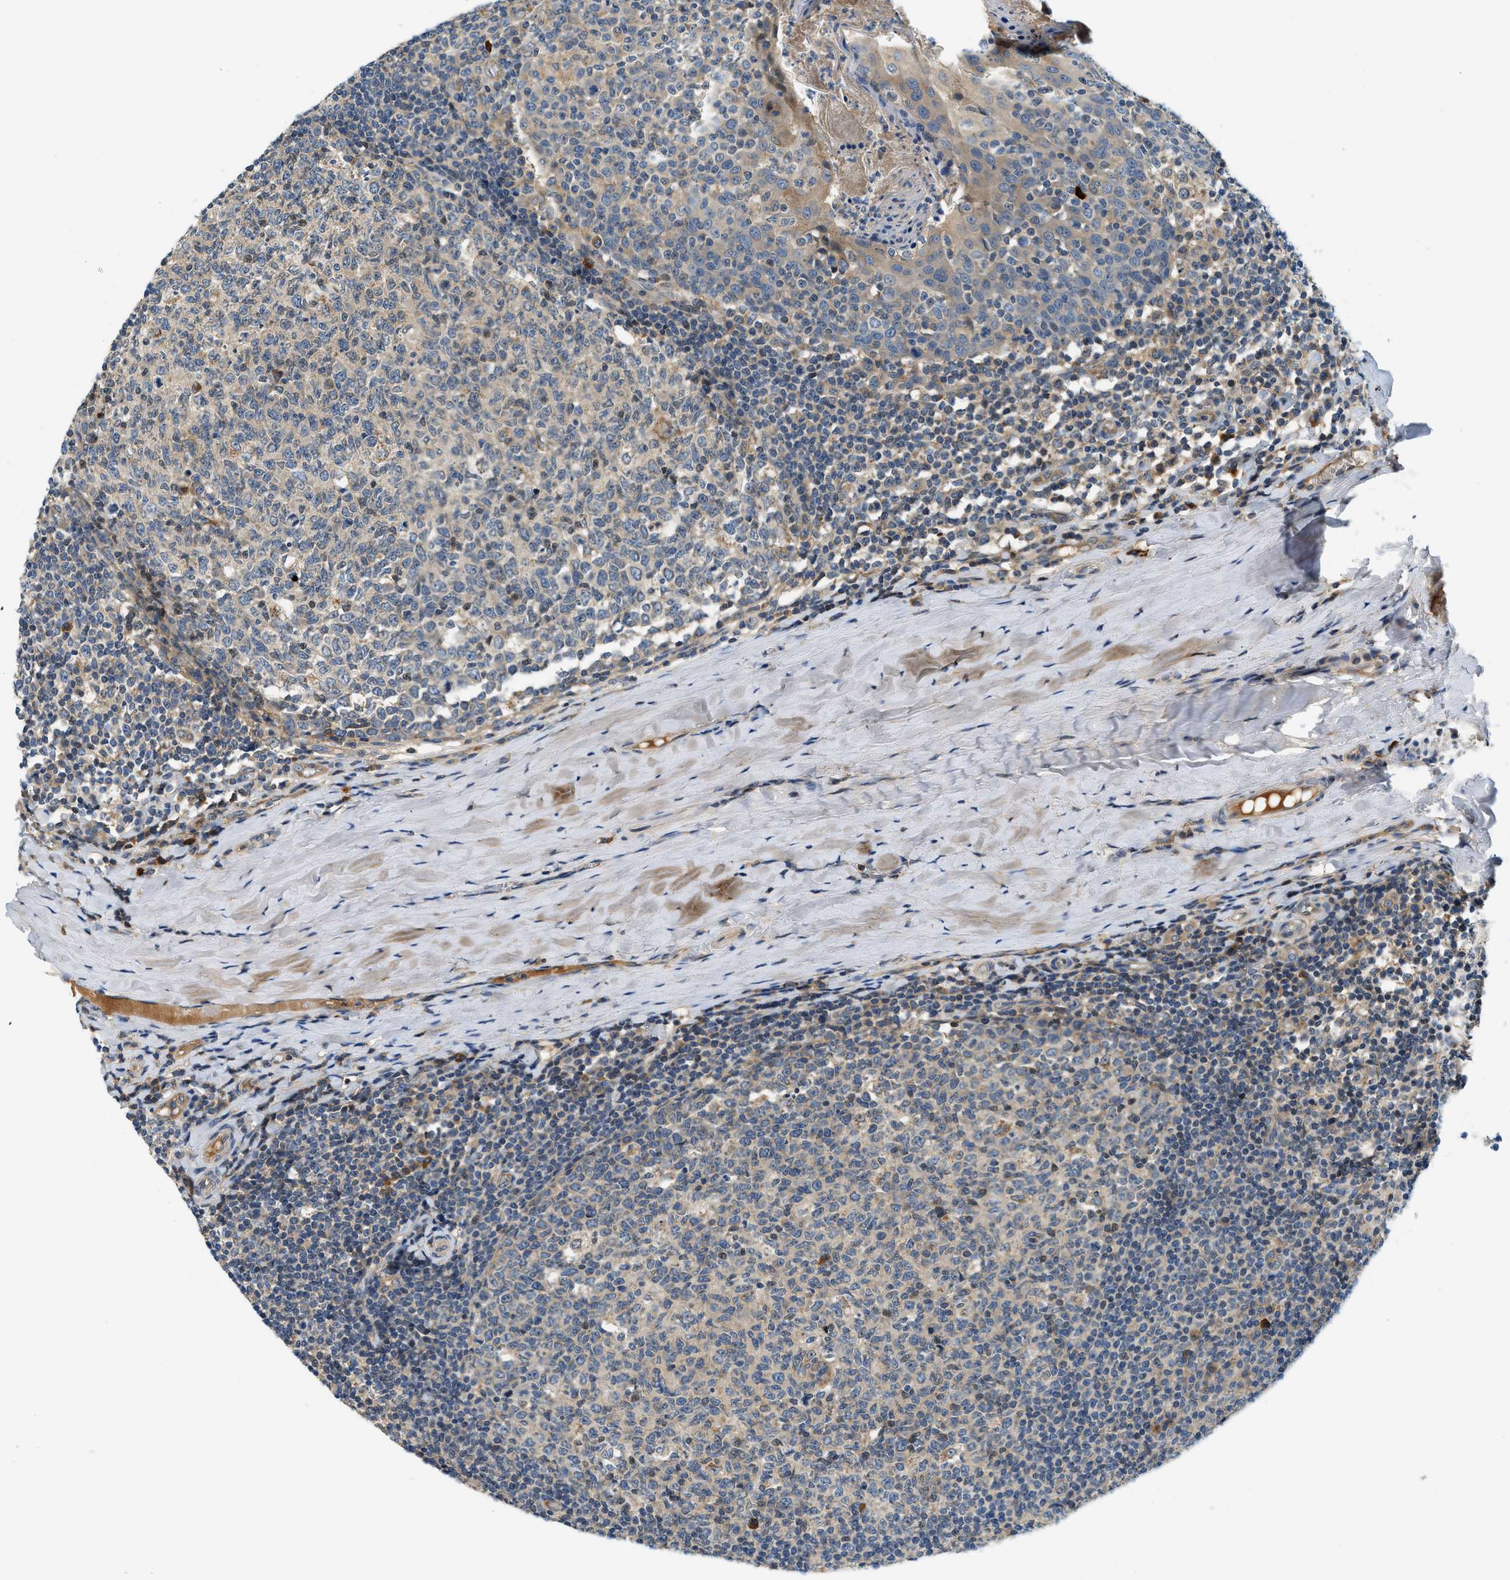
{"staining": {"intensity": "weak", "quantity": "25%-75%", "location": "cytoplasmic/membranous"}, "tissue": "tonsil", "cell_type": "Germinal center cells", "image_type": "normal", "snomed": [{"axis": "morphology", "description": "Normal tissue, NOS"}, {"axis": "topography", "description": "Tonsil"}], "caption": "Protein analysis of unremarkable tonsil displays weak cytoplasmic/membranous staining in about 25%-75% of germinal center cells.", "gene": "KCNK1", "patient": {"sex": "female", "age": 19}}